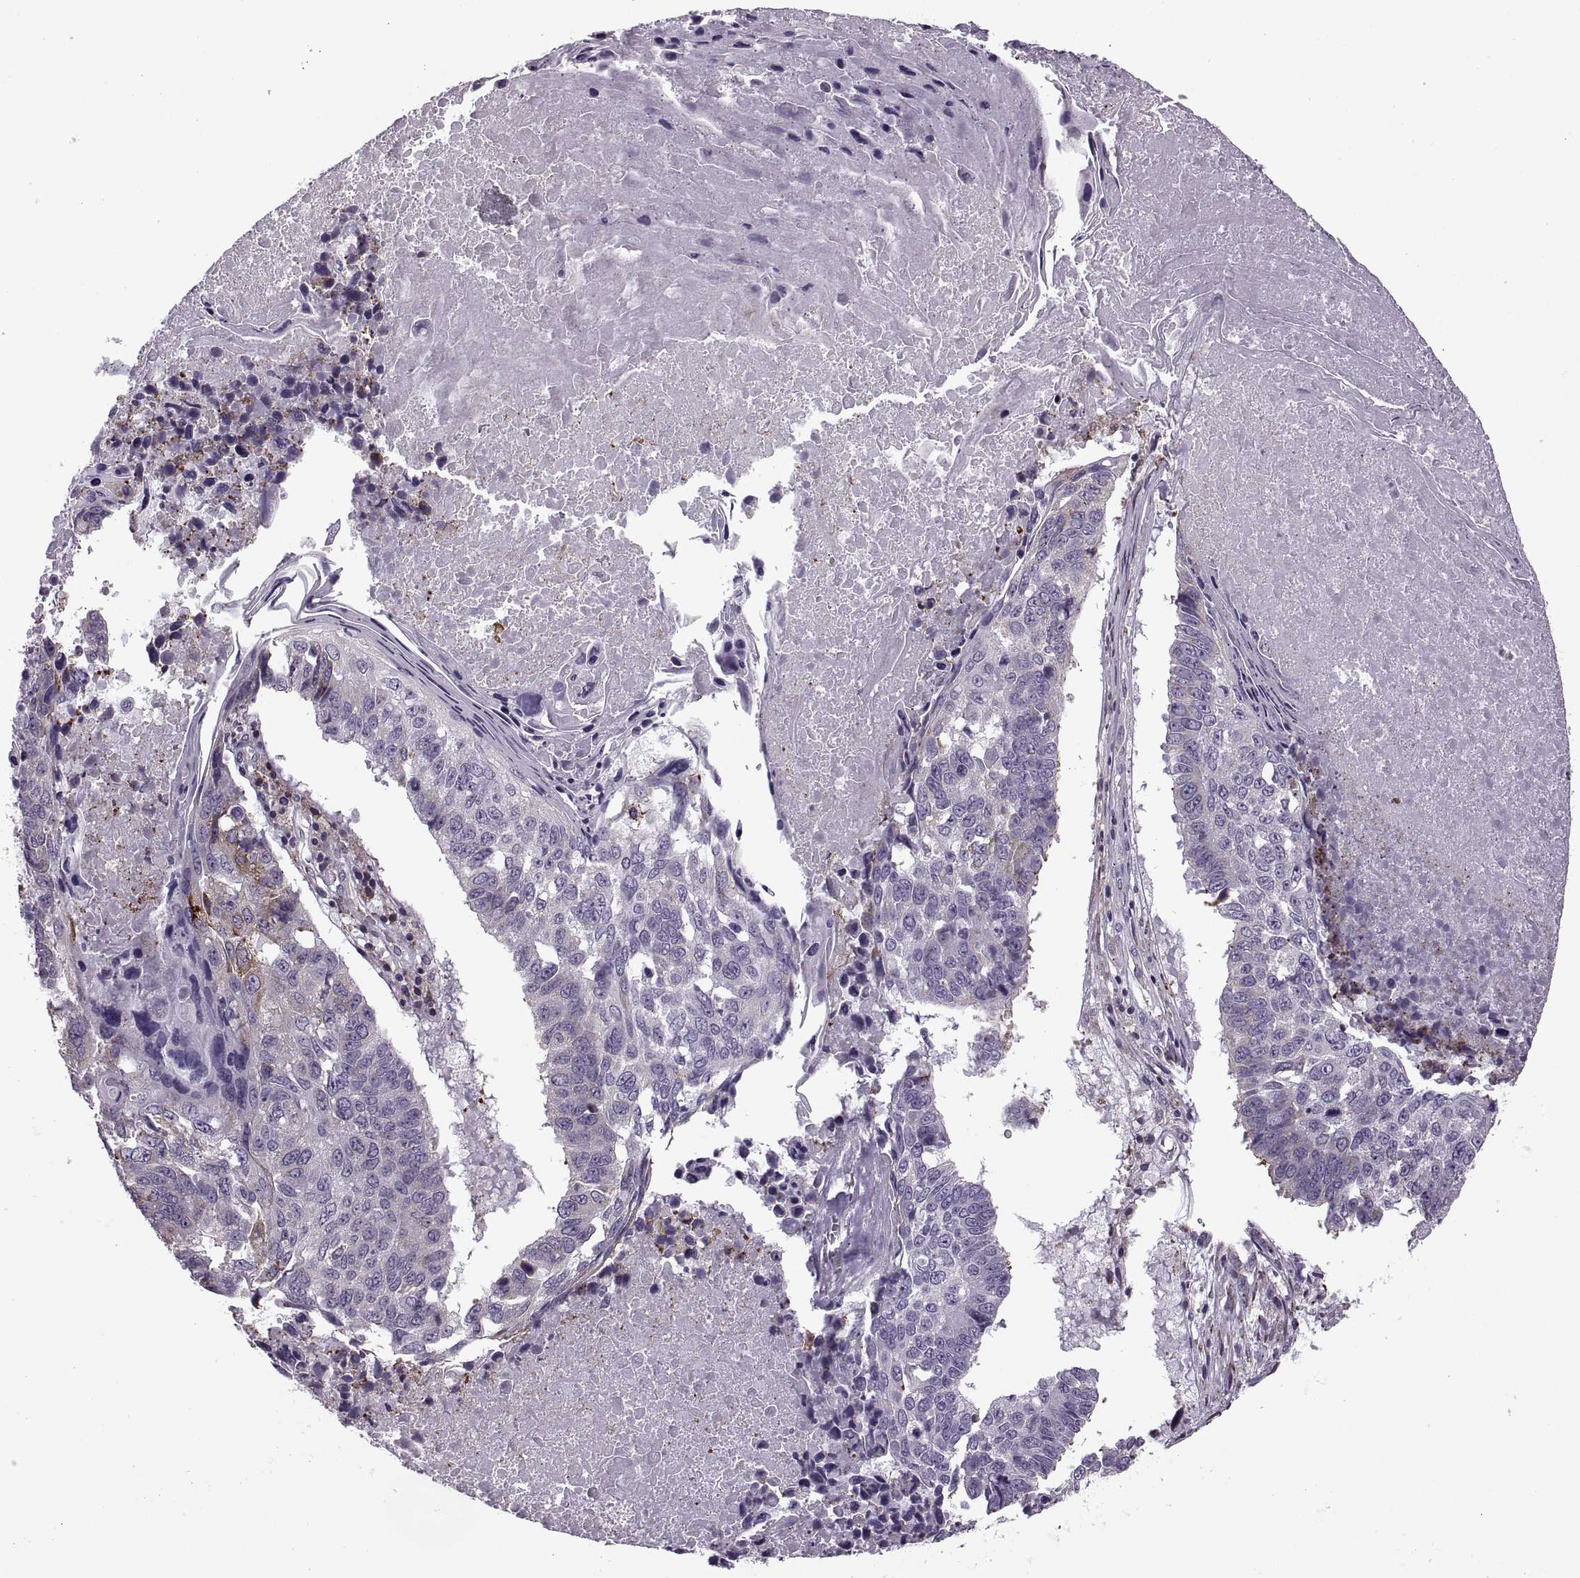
{"staining": {"intensity": "moderate", "quantity": "<25%", "location": "cytoplasmic/membranous"}, "tissue": "lung cancer", "cell_type": "Tumor cells", "image_type": "cancer", "snomed": [{"axis": "morphology", "description": "Squamous cell carcinoma, NOS"}, {"axis": "topography", "description": "Lung"}], "caption": "IHC photomicrograph of neoplastic tissue: lung squamous cell carcinoma stained using immunohistochemistry reveals low levels of moderate protein expression localized specifically in the cytoplasmic/membranous of tumor cells, appearing as a cytoplasmic/membranous brown color.", "gene": "LETM2", "patient": {"sex": "male", "age": 73}}